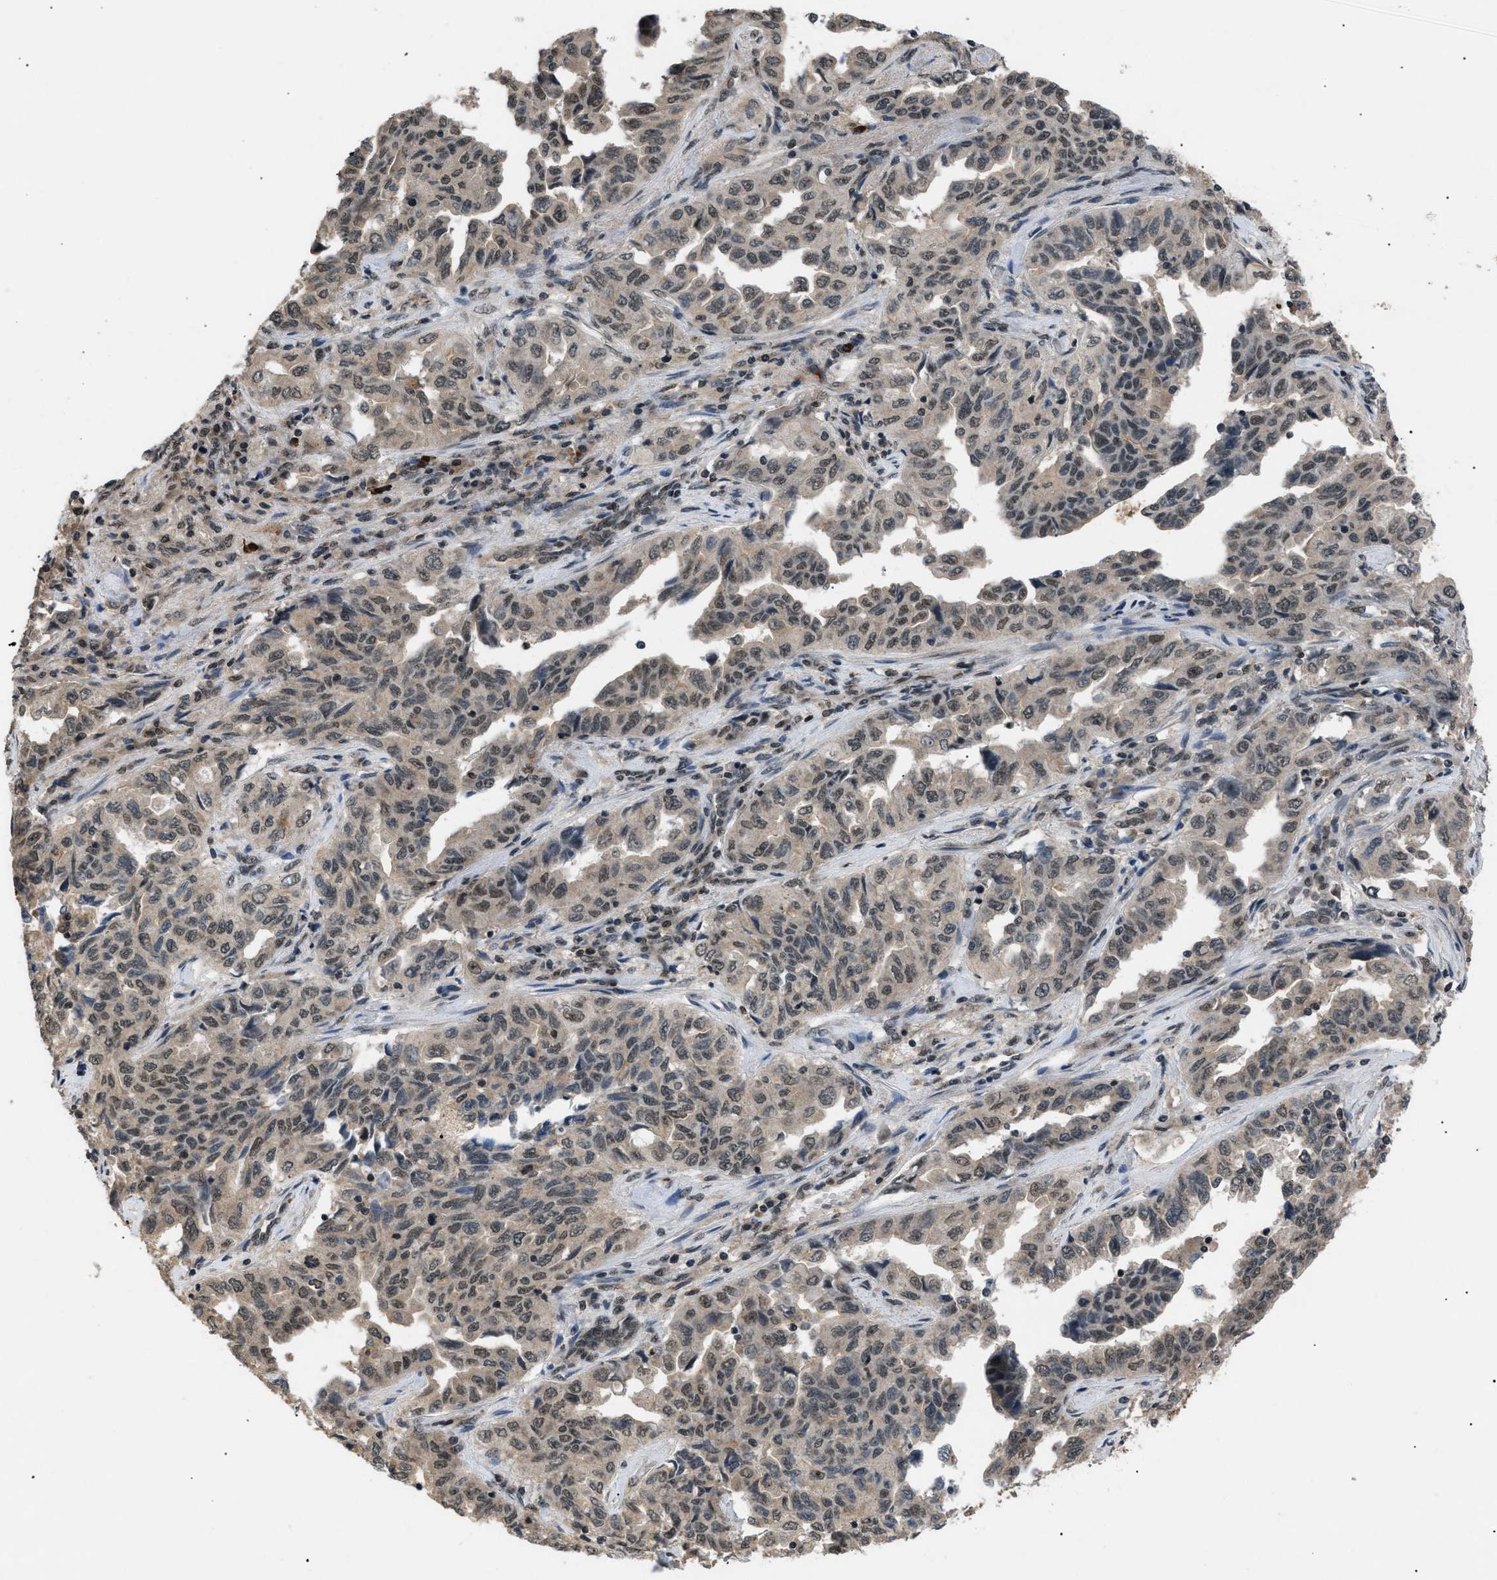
{"staining": {"intensity": "weak", "quantity": "25%-75%", "location": "nuclear"}, "tissue": "lung cancer", "cell_type": "Tumor cells", "image_type": "cancer", "snomed": [{"axis": "morphology", "description": "Adenocarcinoma, NOS"}, {"axis": "topography", "description": "Lung"}], "caption": "IHC image of human lung cancer stained for a protein (brown), which displays low levels of weak nuclear positivity in approximately 25%-75% of tumor cells.", "gene": "RBM5", "patient": {"sex": "female", "age": 51}}